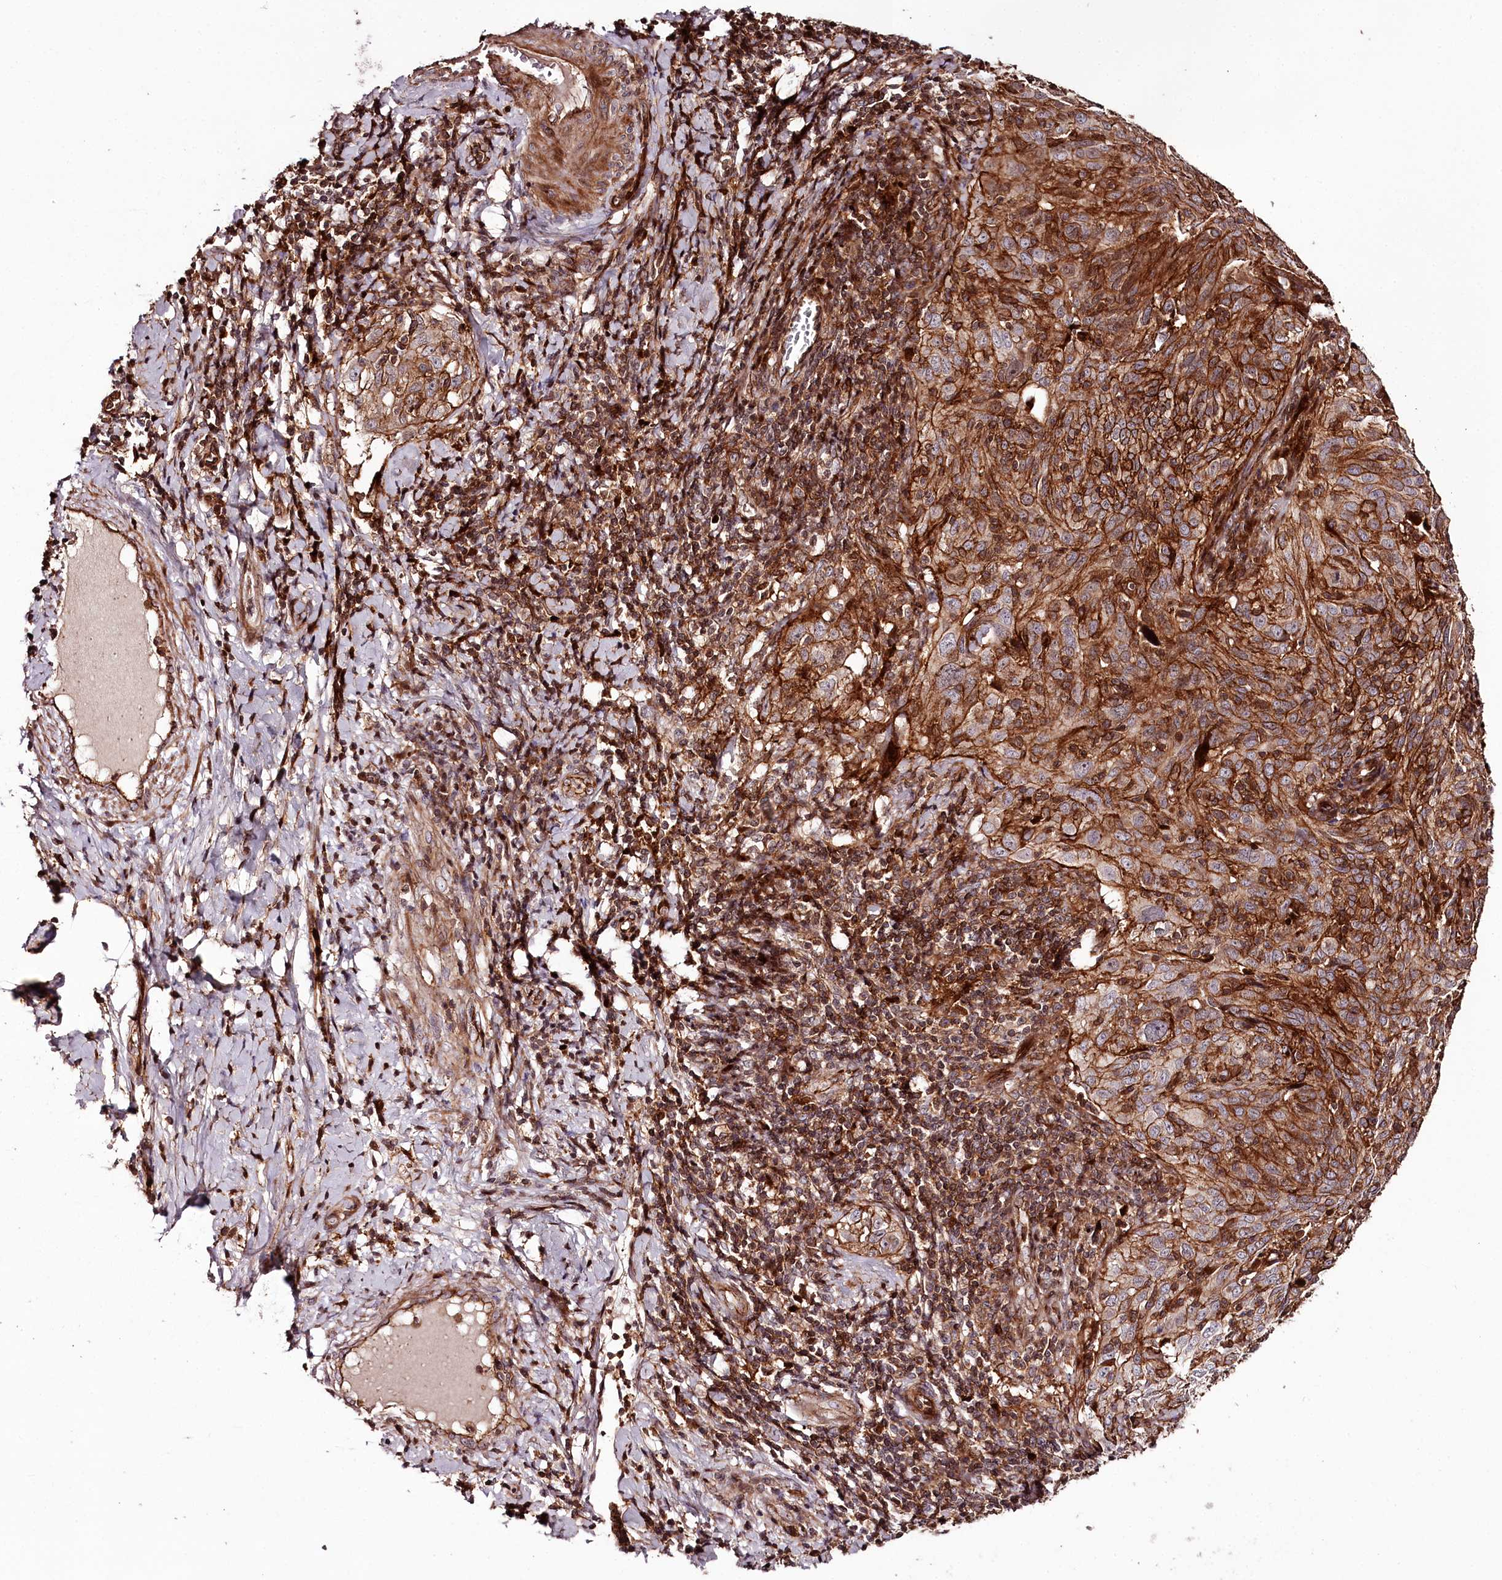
{"staining": {"intensity": "strong", "quantity": ">75%", "location": "cytoplasmic/membranous"}, "tissue": "cervical cancer", "cell_type": "Tumor cells", "image_type": "cancer", "snomed": [{"axis": "morphology", "description": "Squamous cell carcinoma, NOS"}, {"axis": "topography", "description": "Cervix"}], "caption": "Approximately >75% of tumor cells in cervical cancer exhibit strong cytoplasmic/membranous protein positivity as visualized by brown immunohistochemical staining.", "gene": "KIF14", "patient": {"sex": "female", "age": 31}}